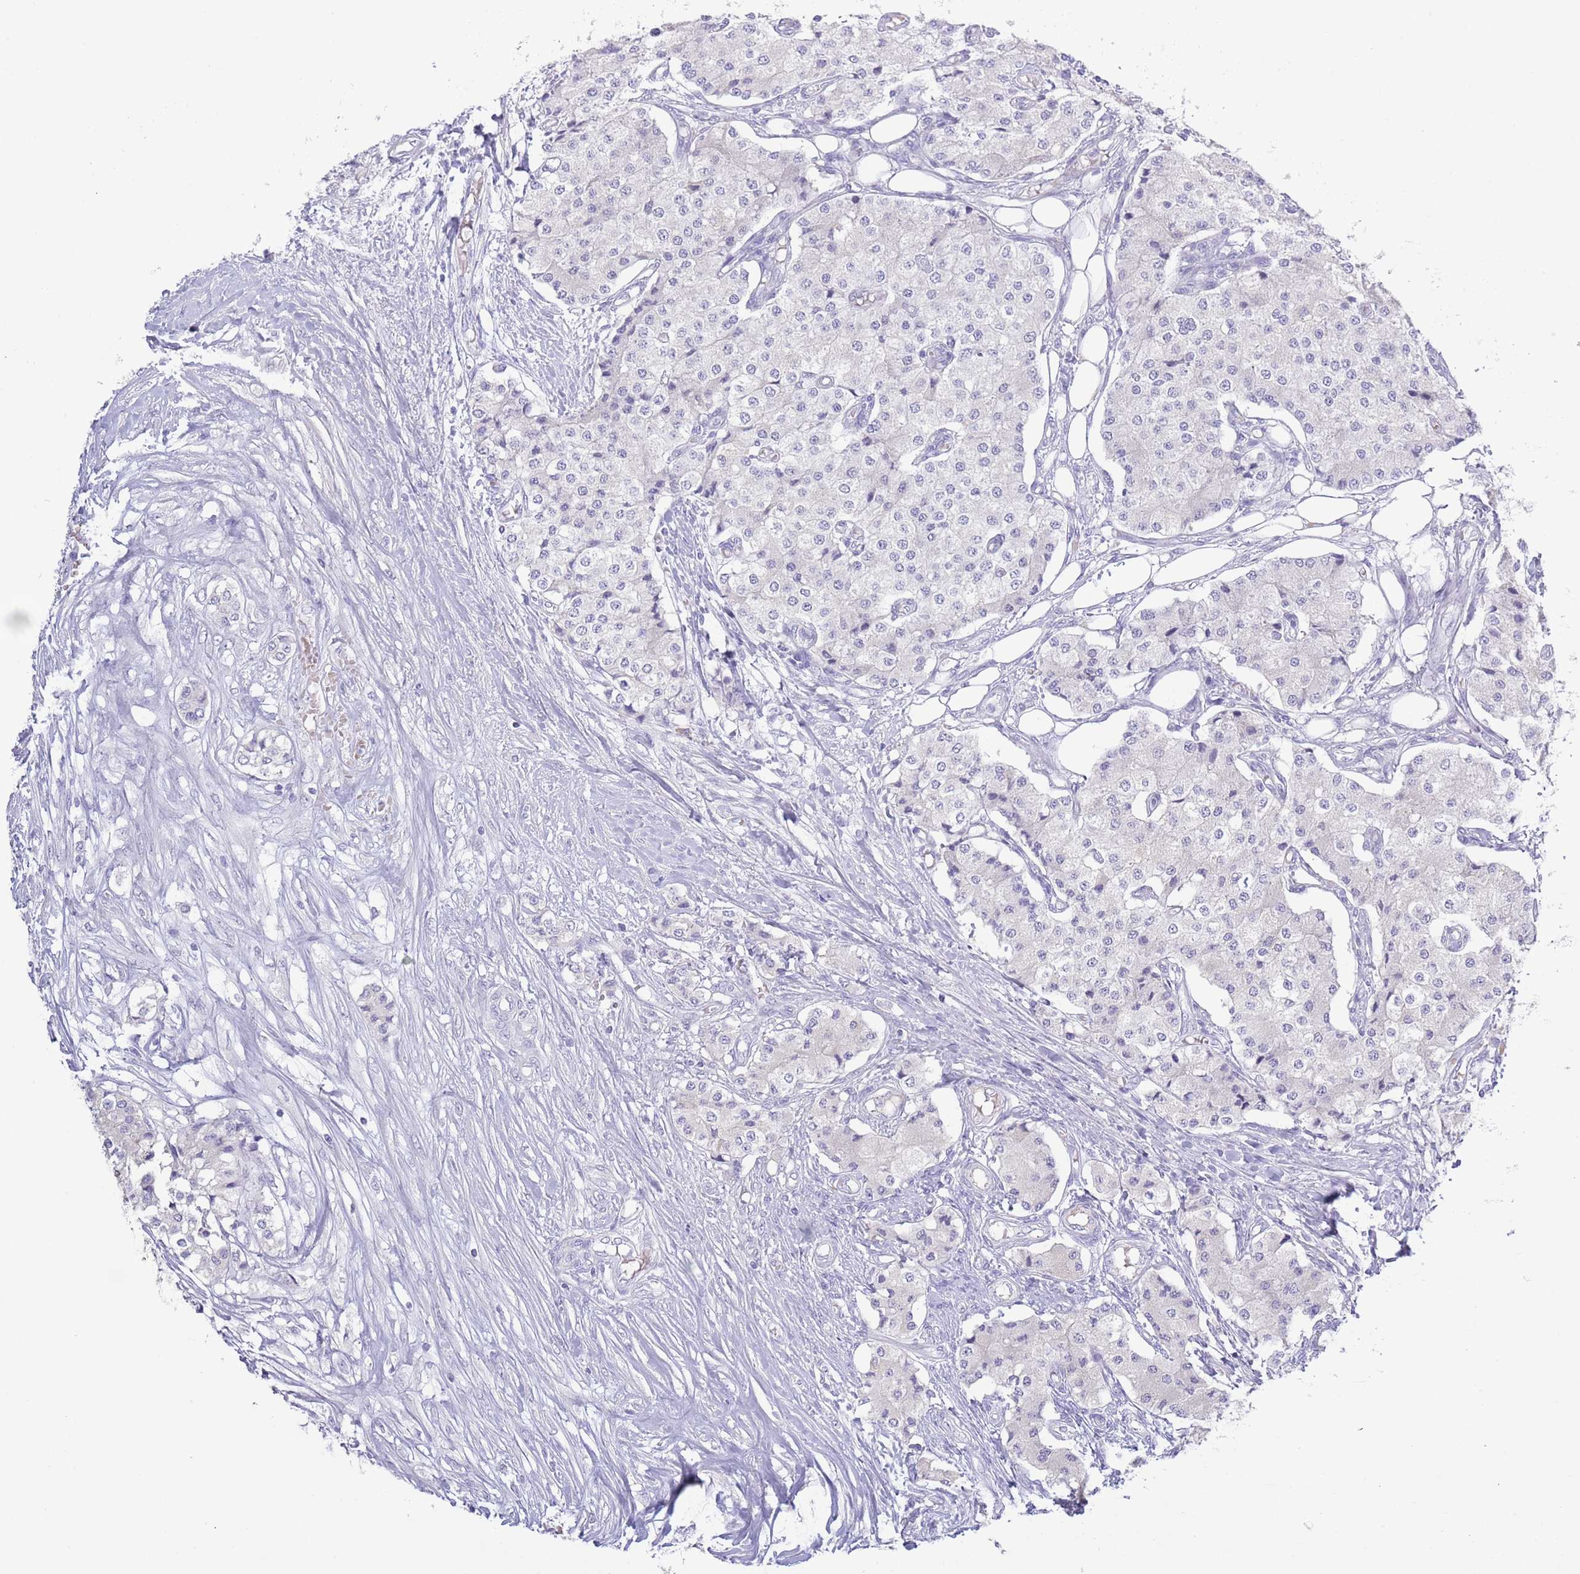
{"staining": {"intensity": "negative", "quantity": "none", "location": "none"}, "tissue": "carcinoid", "cell_type": "Tumor cells", "image_type": "cancer", "snomed": [{"axis": "morphology", "description": "Carcinoid, malignant, NOS"}, {"axis": "topography", "description": "Colon"}], "caption": "Human carcinoid stained for a protein using immunohistochemistry exhibits no staining in tumor cells.", "gene": "ACR", "patient": {"sex": "female", "age": 52}}